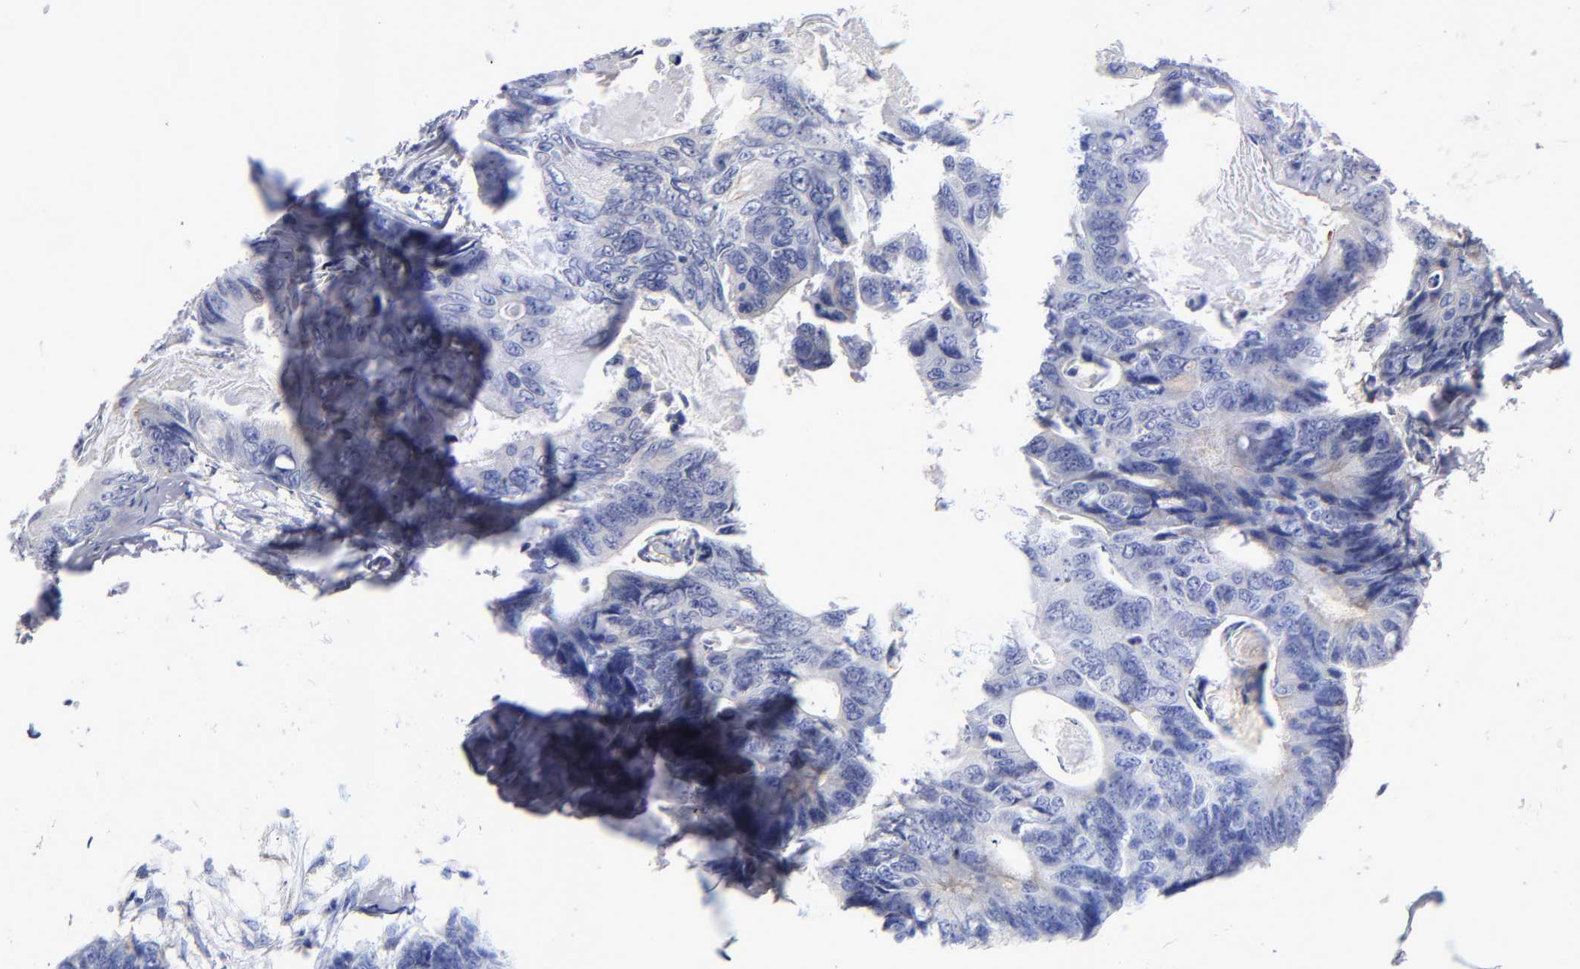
{"staining": {"intensity": "weak", "quantity": "<25%", "location": "cytoplasmic/membranous"}, "tissue": "colorectal cancer", "cell_type": "Tumor cells", "image_type": "cancer", "snomed": [{"axis": "morphology", "description": "Adenocarcinoma, NOS"}, {"axis": "topography", "description": "Colon"}], "caption": "Tumor cells are negative for brown protein staining in colorectal cancer (adenocarcinoma). (DAB IHC with hematoxylin counter stain).", "gene": "MFGE8", "patient": {"sex": "female", "age": 55}}